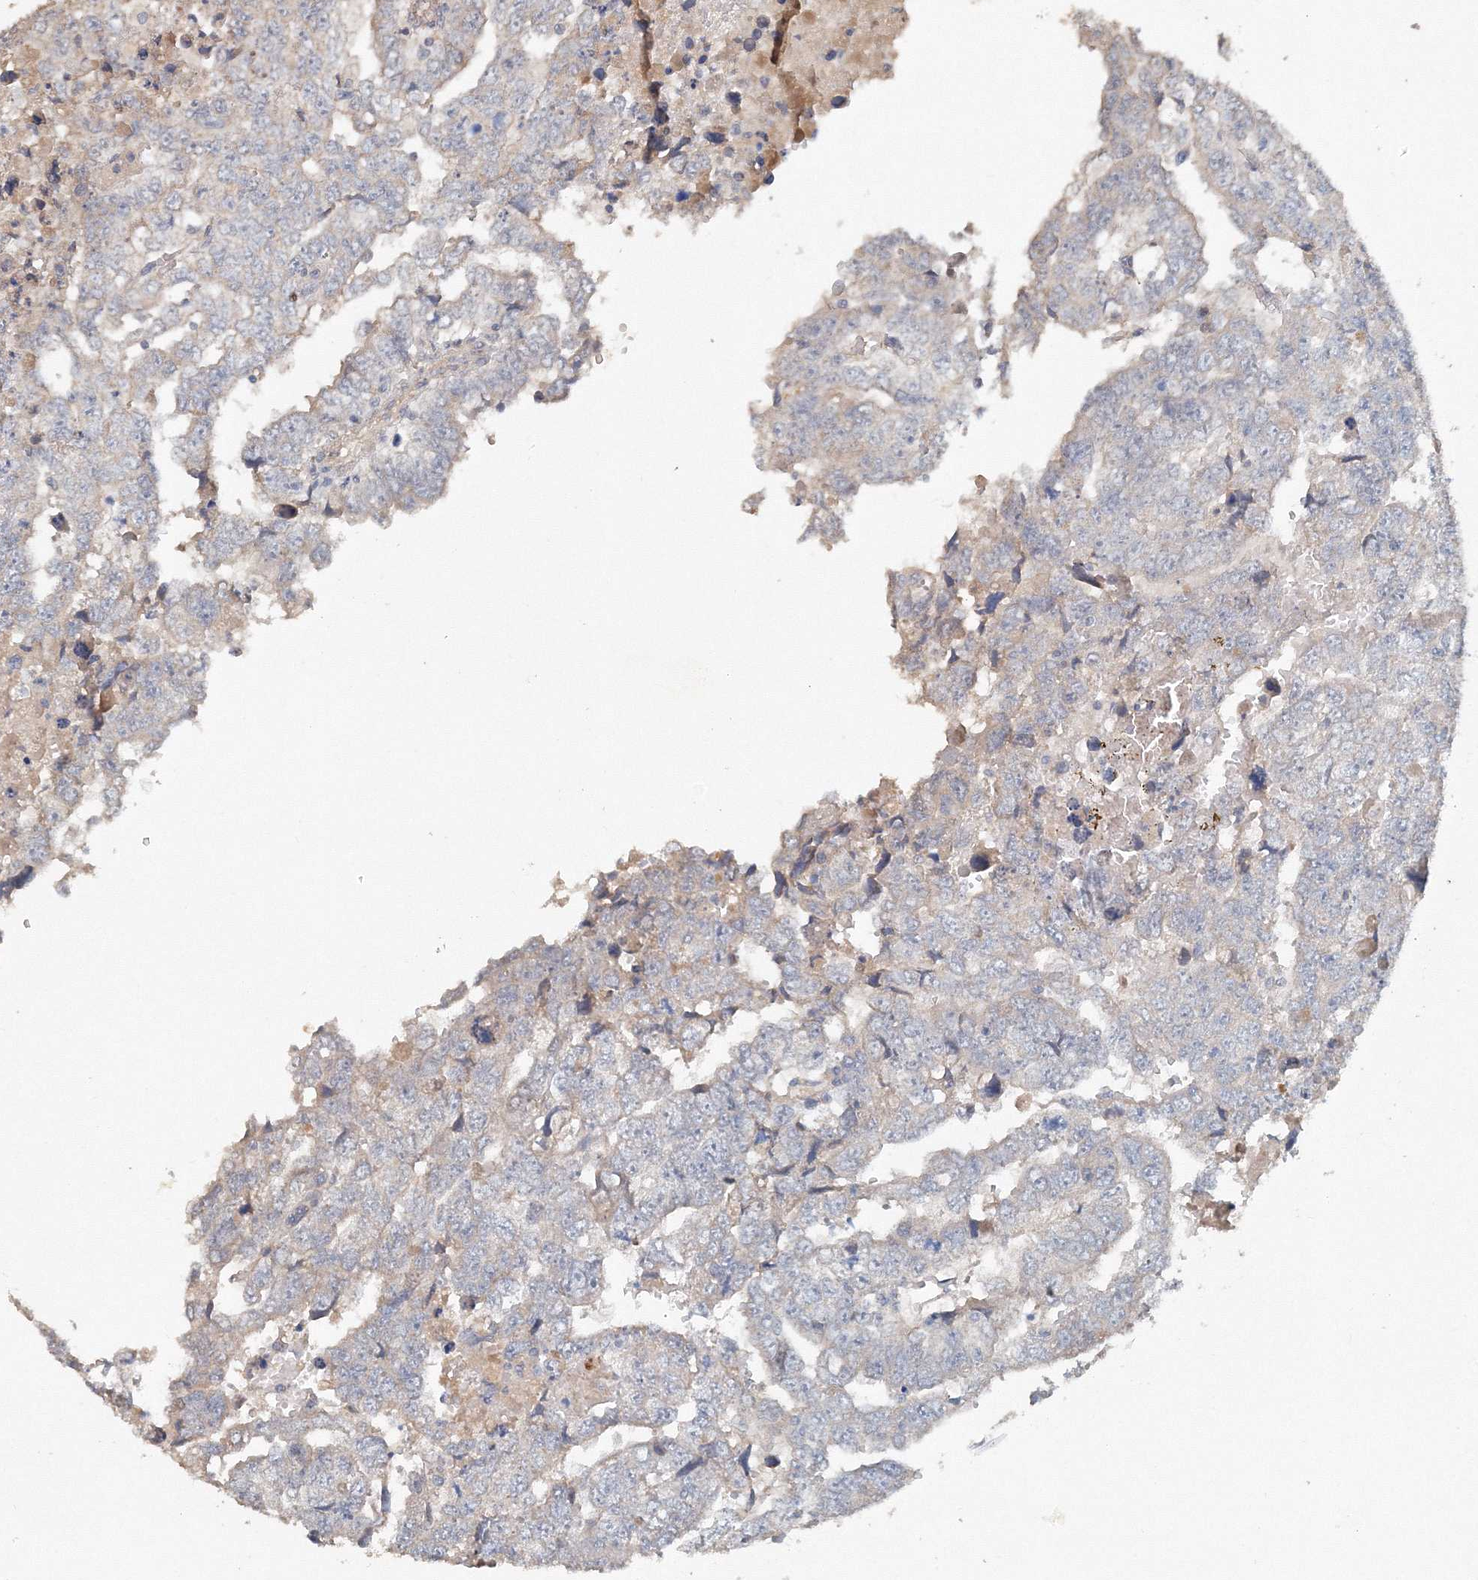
{"staining": {"intensity": "negative", "quantity": "none", "location": "none"}, "tissue": "testis cancer", "cell_type": "Tumor cells", "image_type": "cancer", "snomed": [{"axis": "morphology", "description": "Carcinoma, Embryonal, NOS"}, {"axis": "topography", "description": "Testis"}], "caption": "IHC image of human testis embryonal carcinoma stained for a protein (brown), which displays no expression in tumor cells.", "gene": "NALF2", "patient": {"sex": "male", "age": 45}}